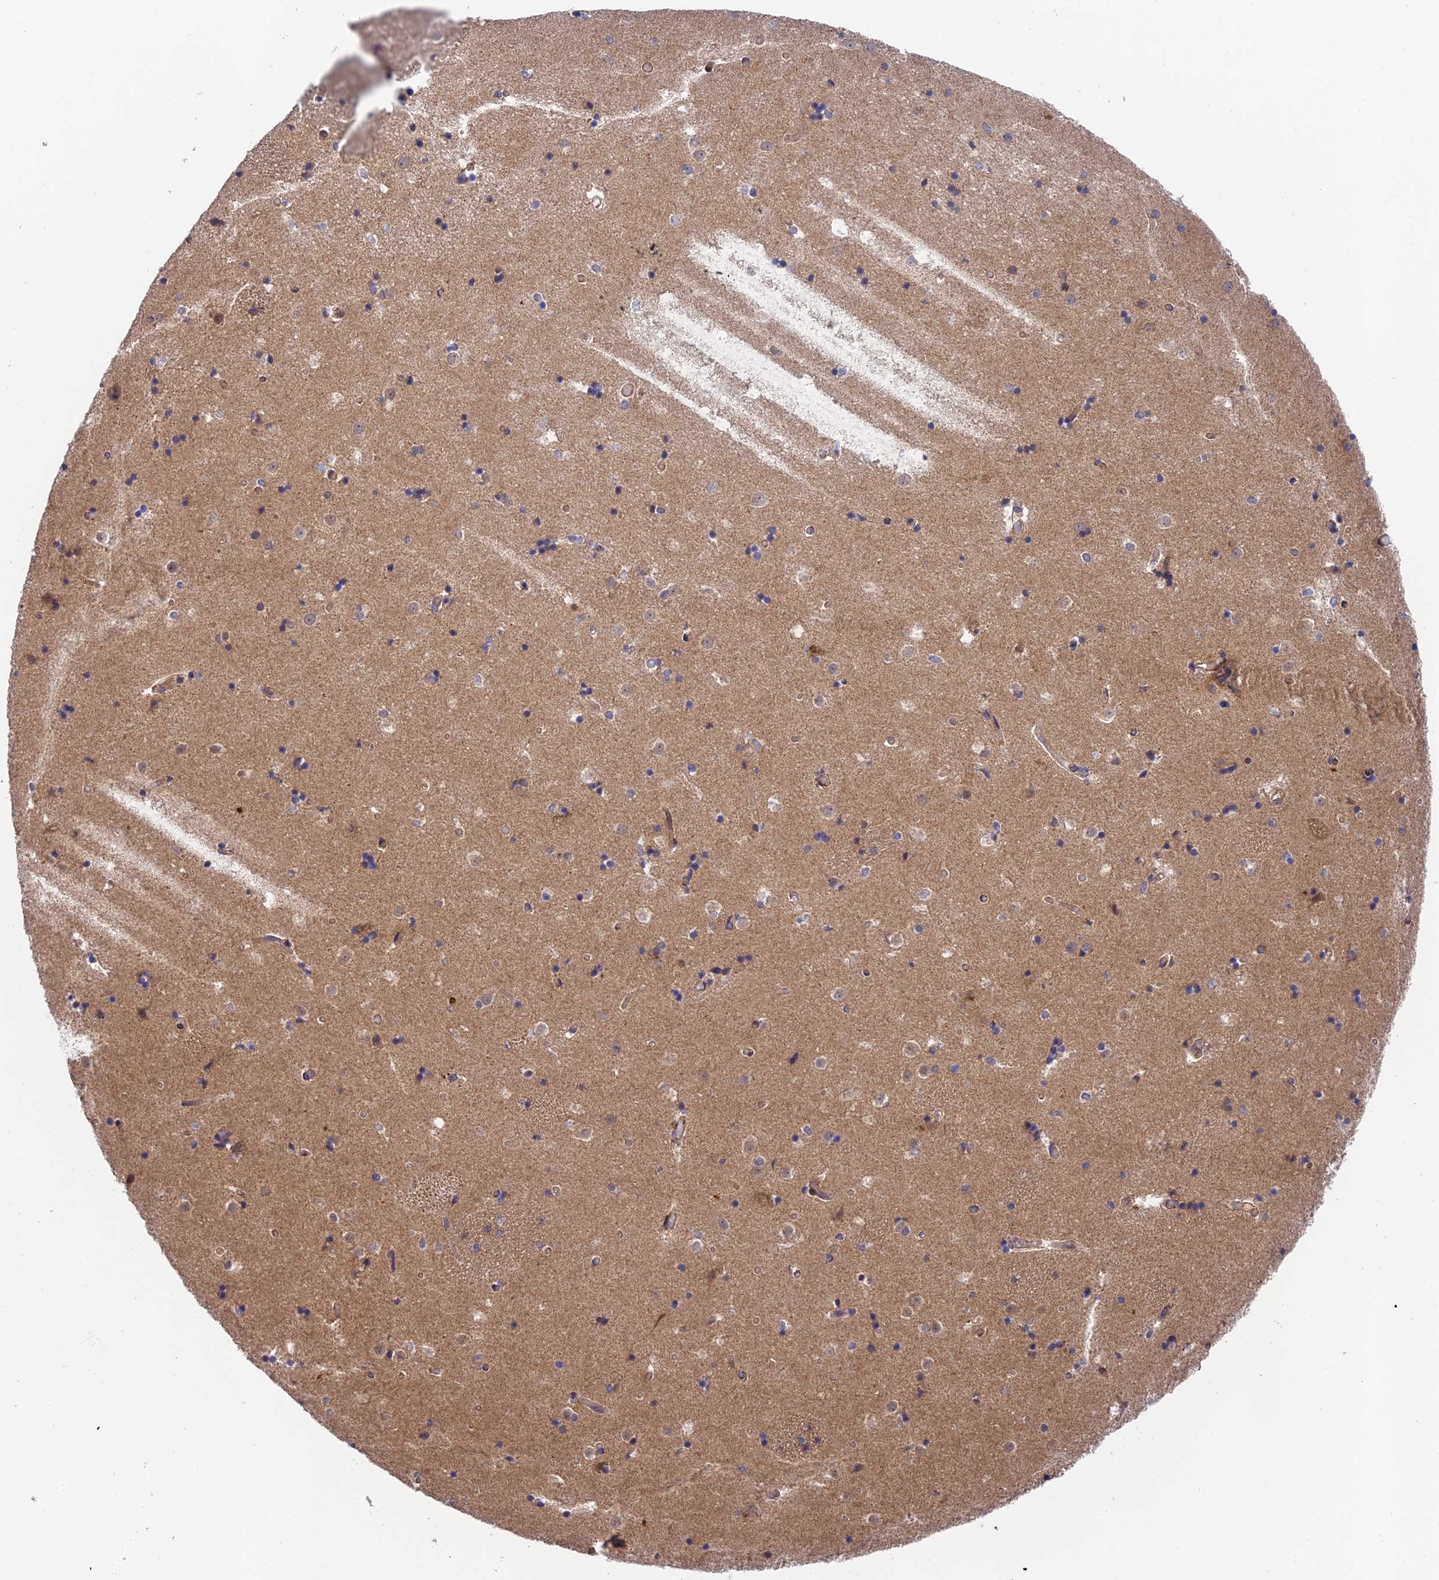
{"staining": {"intensity": "weak", "quantity": "<25%", "location": "cytoplasmic/membranous"}, "tissue": "caudate", "cell_type": "Glial cells", "image_type": "normal", "snomed": [{"axis": "morphology", "description": "Normal tissue, NOS"}, {"axis": "topography", "description": "Lateral ventricle wall"}], "caption": "Glial cells show no significant protein staining in unremarkable caudate. (Brightfield microscopy of DAB immunohistochemistry at high magnification).", "gene": "UROS", "patient": {"sex": "female", "age": 52}}